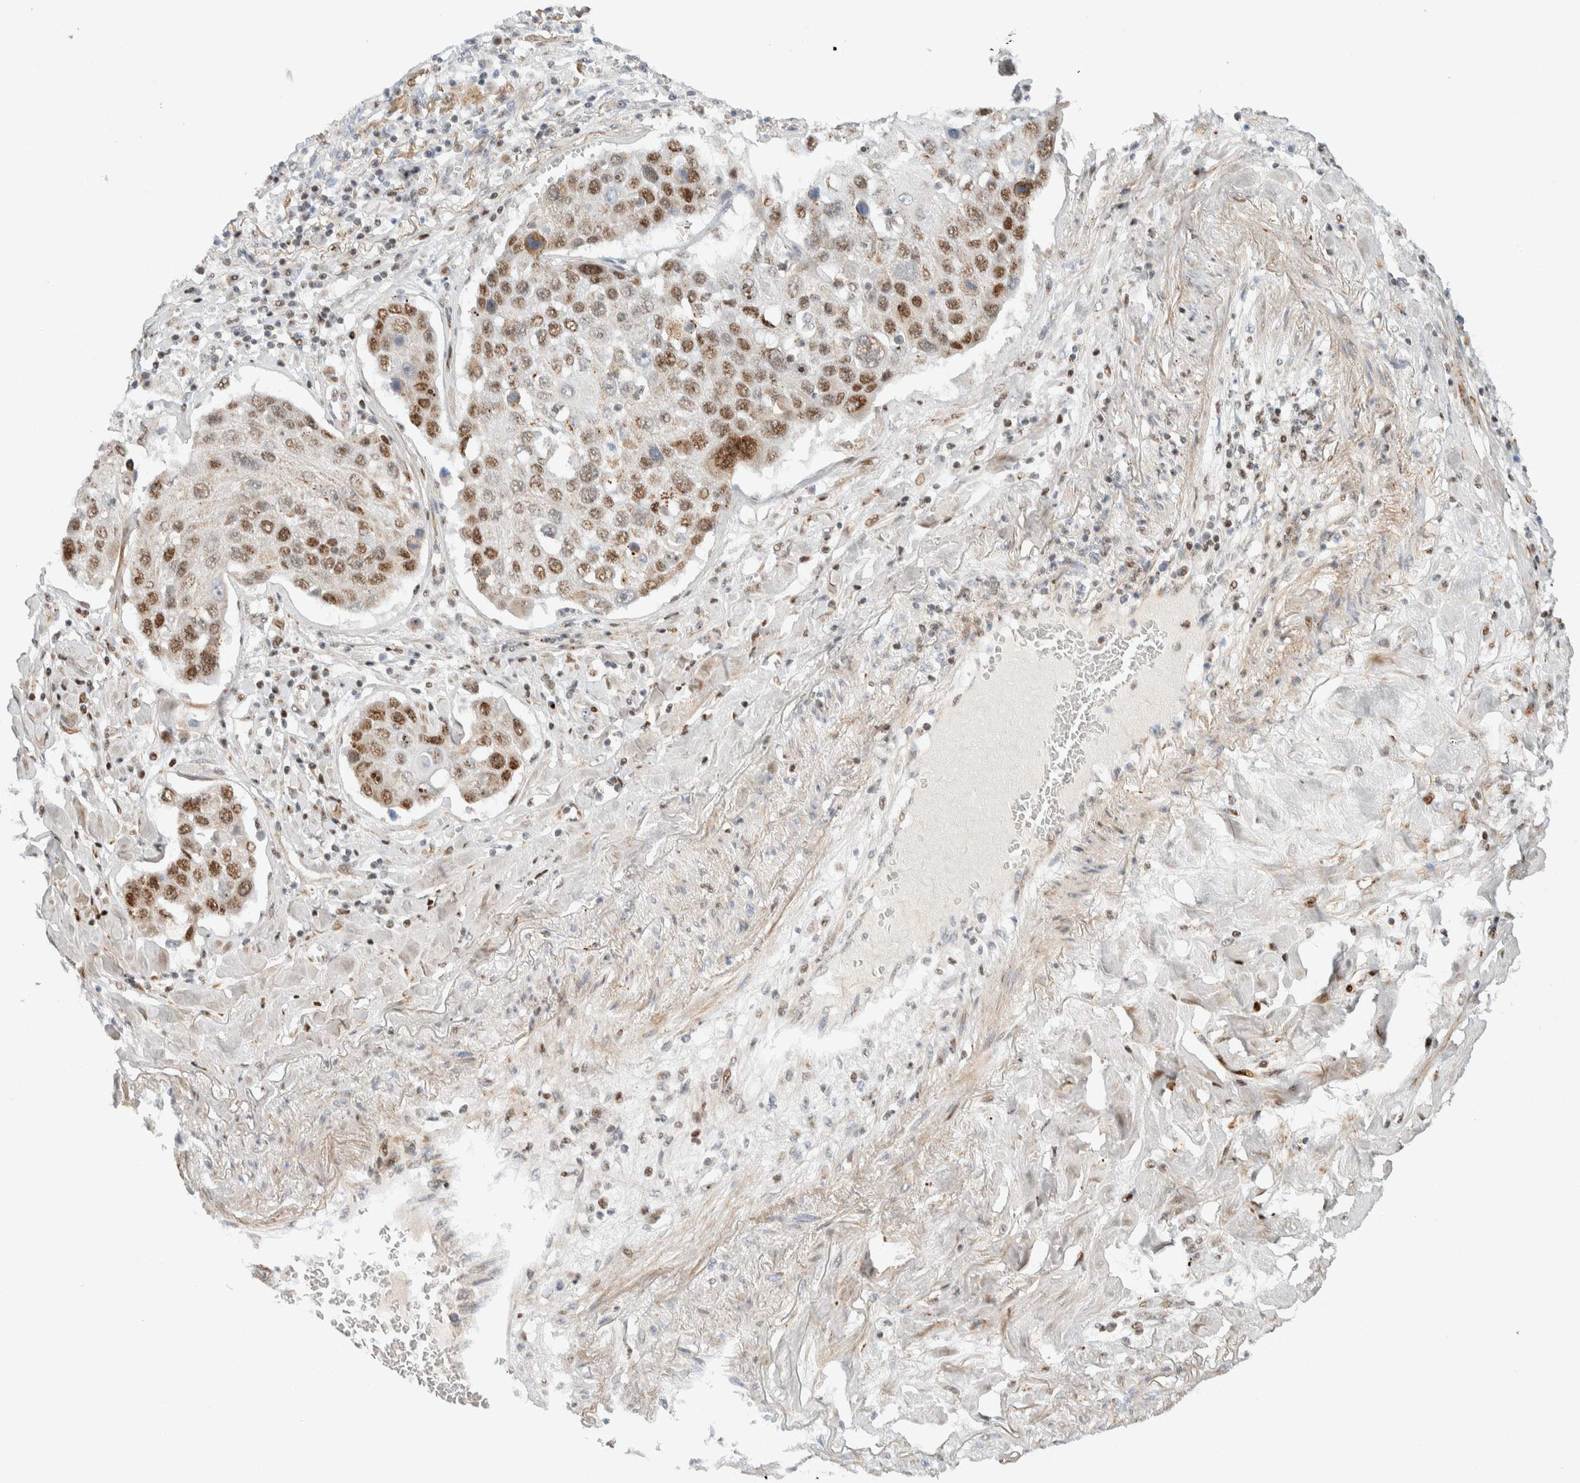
{"staining": {"intensity": "strong", "quantity": ">75%", "location": "nuclear"}, "tissue": "lung cancer", "cell_type": "Tumor cells", "image_type": "cancer", "snomed": [{"axis": "morphology", "description": "Squamous cell carcinoma, NOS"}, {"axis": "topography", "description": "Lung"}], "caption": "Protein staining of lung squamous cell carcinoma tissue demonstrates strong nuclear expression in about >75% of tumor cells. The staining was performed using DAB (3,3'-diaminobenzidine) to visualize the protein expression in brown, while the nuclei were stained in blue with hematoxylin (Magnification: 20x).", "gene": "TSPAN32", "patient": {"sex": "male", "age": 61}}